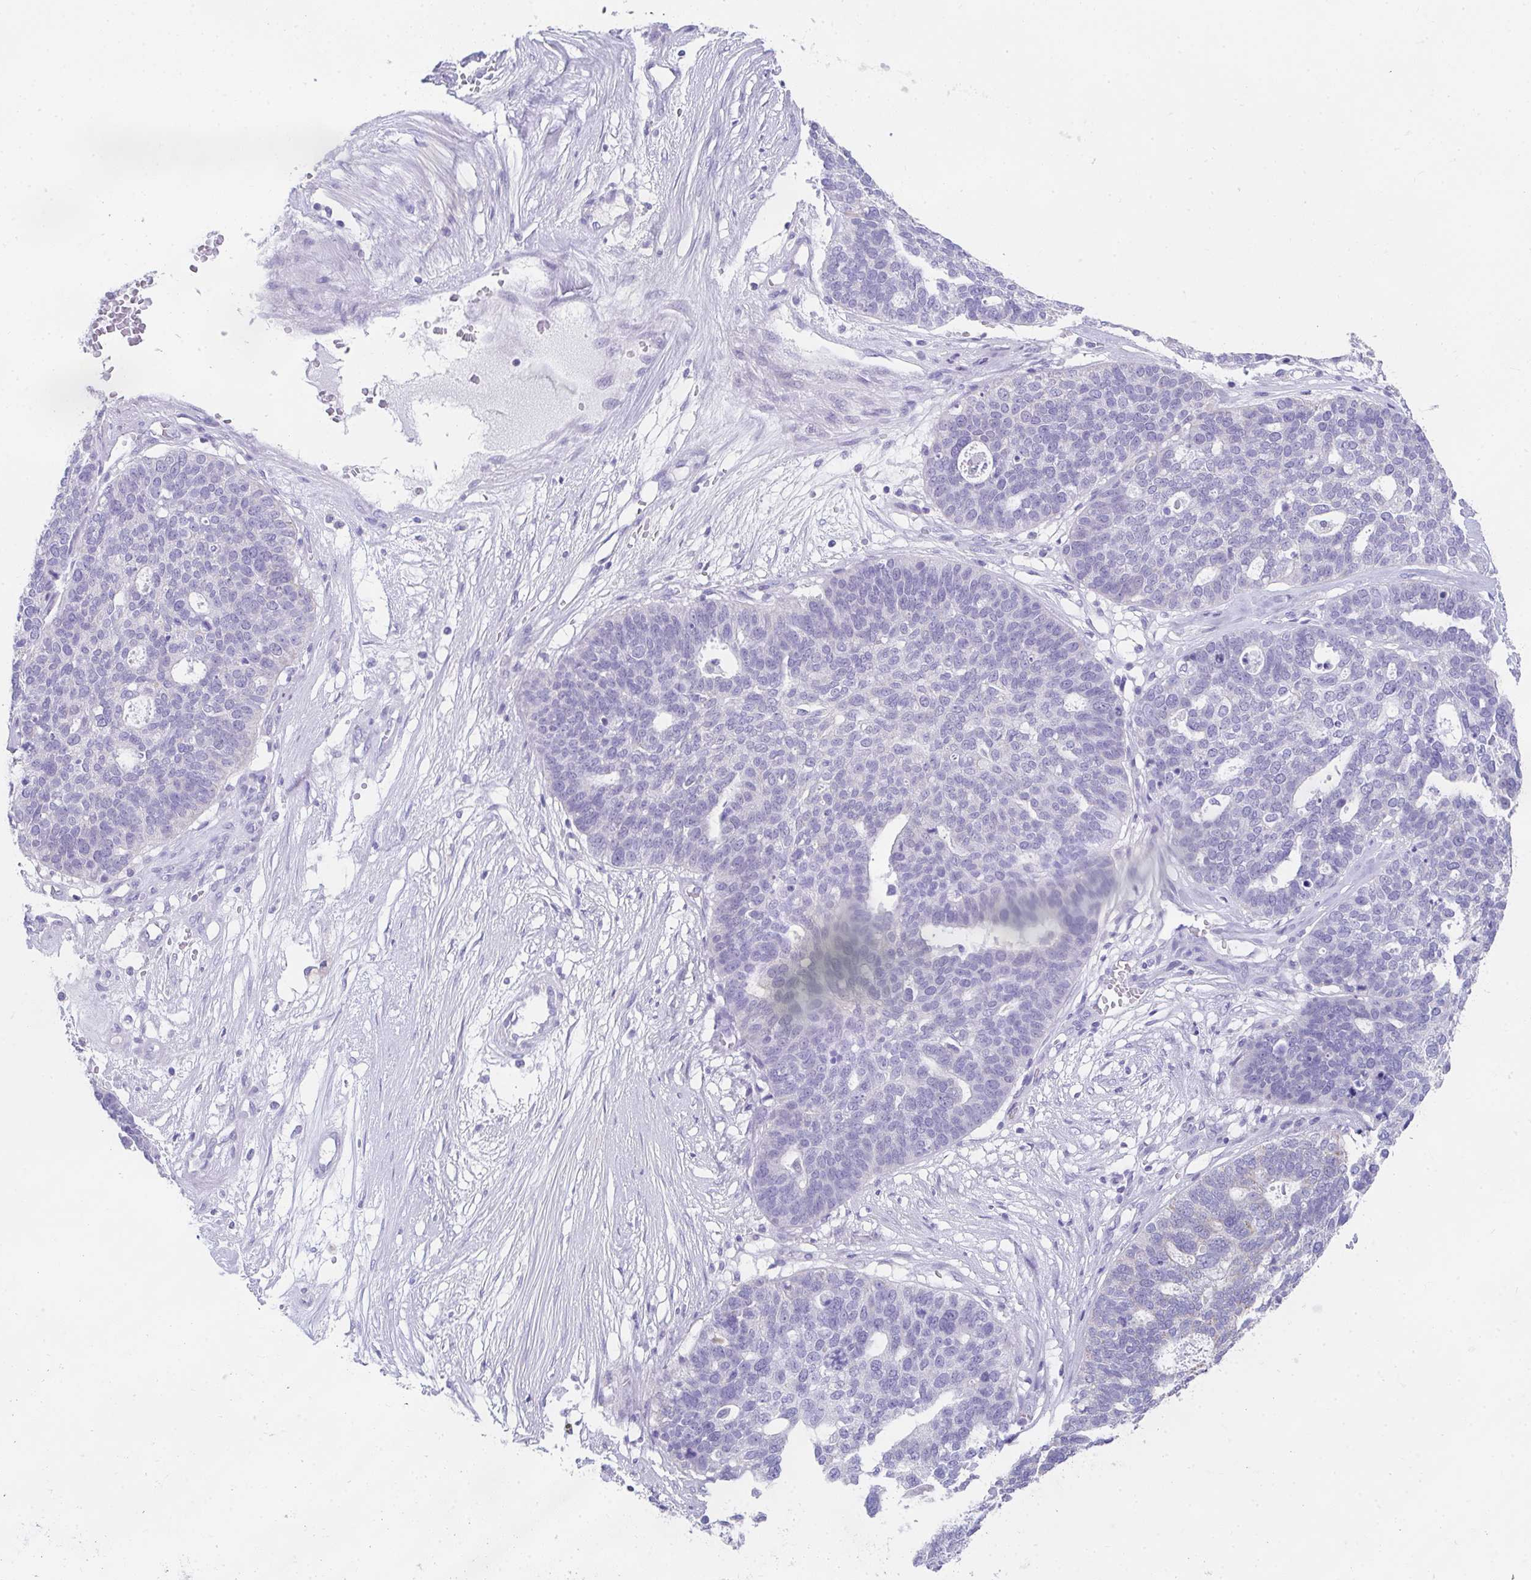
{"staining": {"intensity": "negative", "quantity": "none", "location": "none"}, "tissue": "ovarian cancer", "cell_type": "Tumor cells", "image_type": "cancer", "snomed": [{"axis": "morphology", "description": "Cystadenocarcinoma, serous, NOS"}, {"axis": "topography", "description": "Ovary"}], "caption": "The immunohistochemistry (IHC) photomicrograph has no significant staining in tumor cells of ovarian cancer tissue.", "gene": "RLF", "patient": {"sex": "female", "age": 59}}